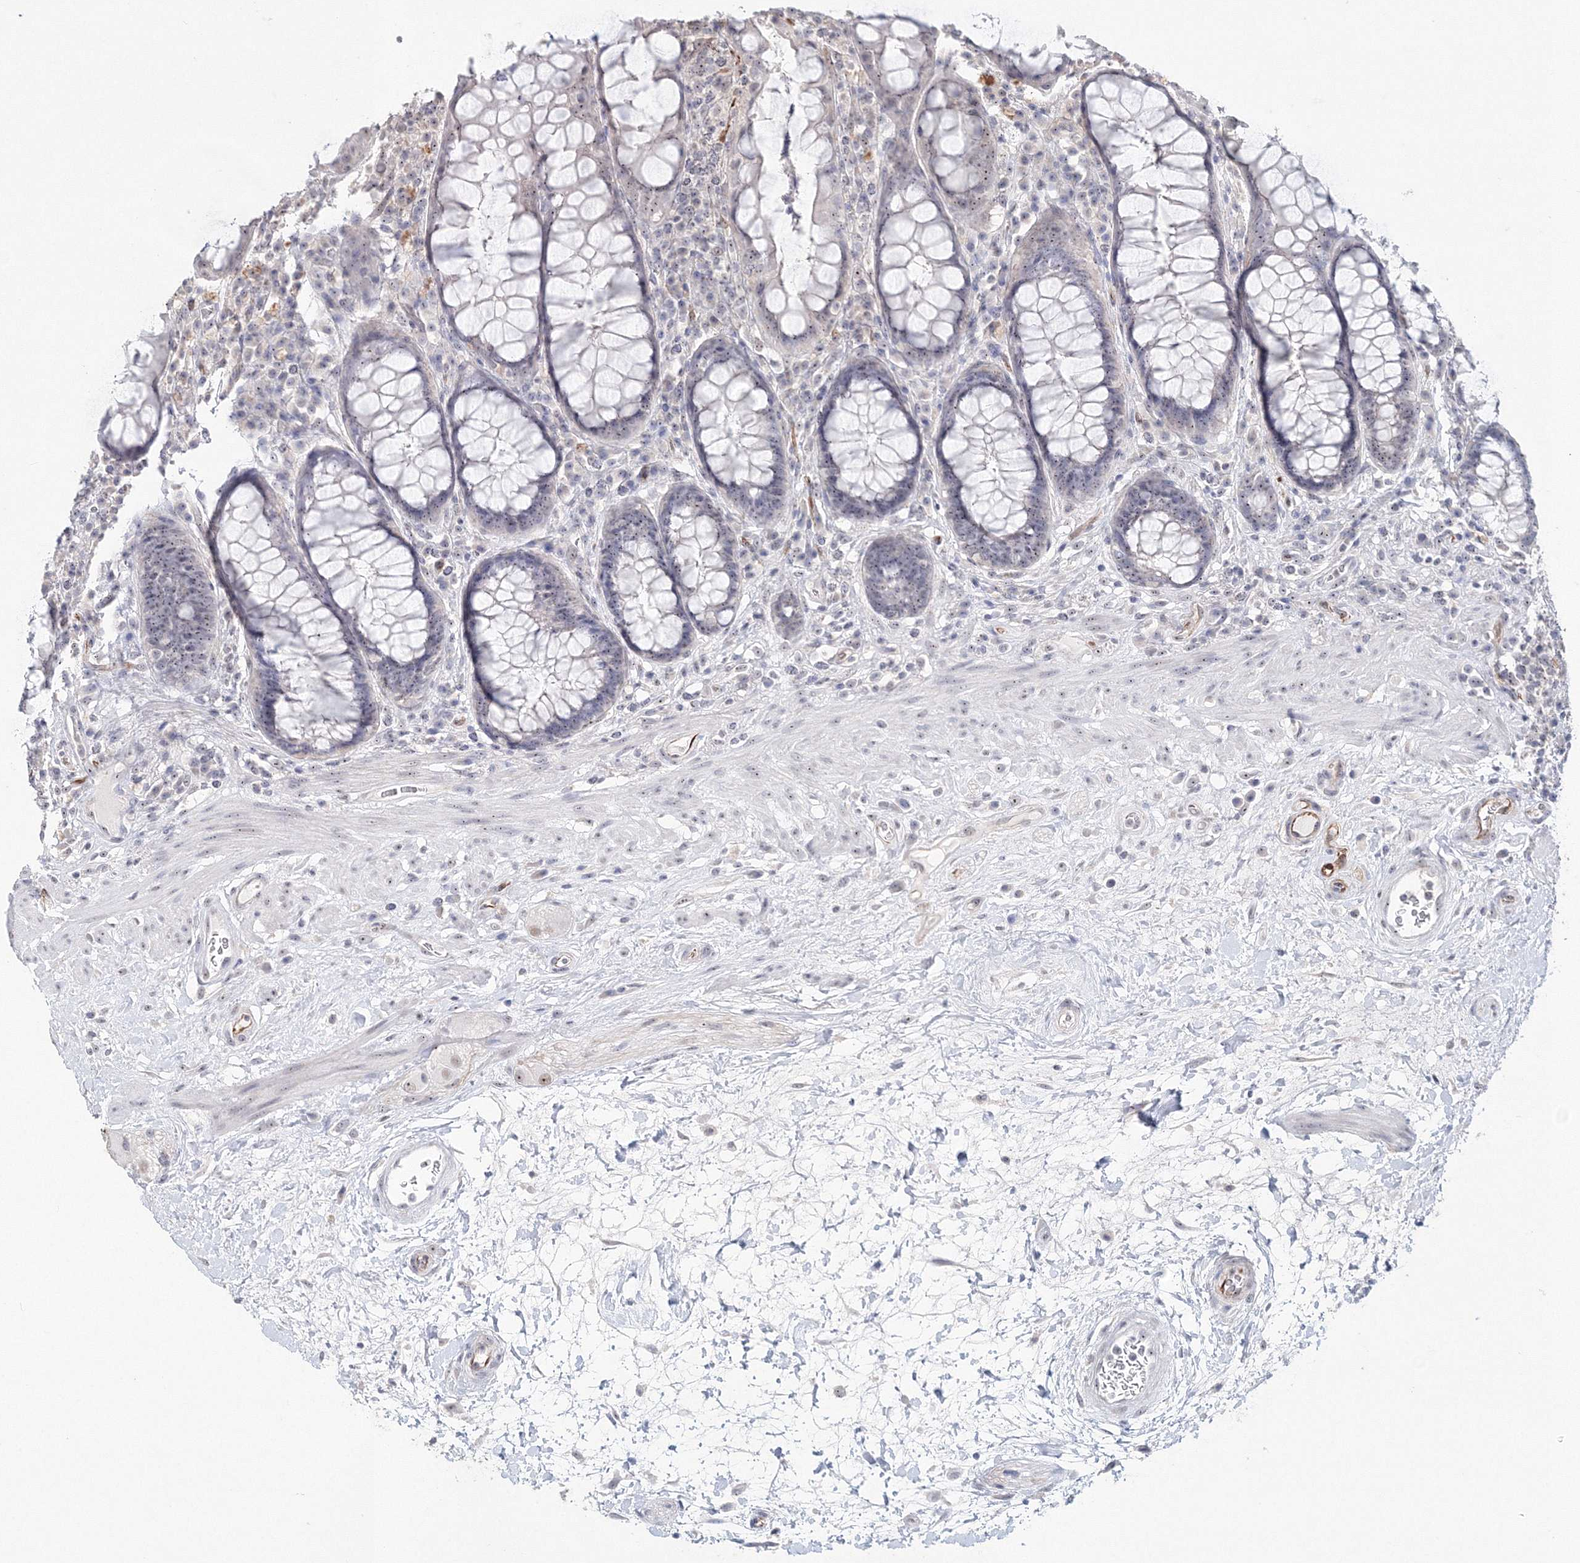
{"staining": {"intensity": "moderate", "quantity": "25%-75%", "location": "nuclear"}, "tissue": "rectum", "cell_type": "Glandular cells", "image_type": "normal", "snomed": [{"axis": "morphology", "description": "Normal tissue, NOS"}, {"axis": "topography", "description": "Rectum"}], "caption": "A photomicrograph of rectum stained for a protein demonstrates moderate nuclear brown staining in glandular cells. (DAB (3,3'-diaminobenzidine) IHC with brightfield microscopy, high magnification).", "gene": "SIRT7", "patient": {"sex": "male", "age": 64}}